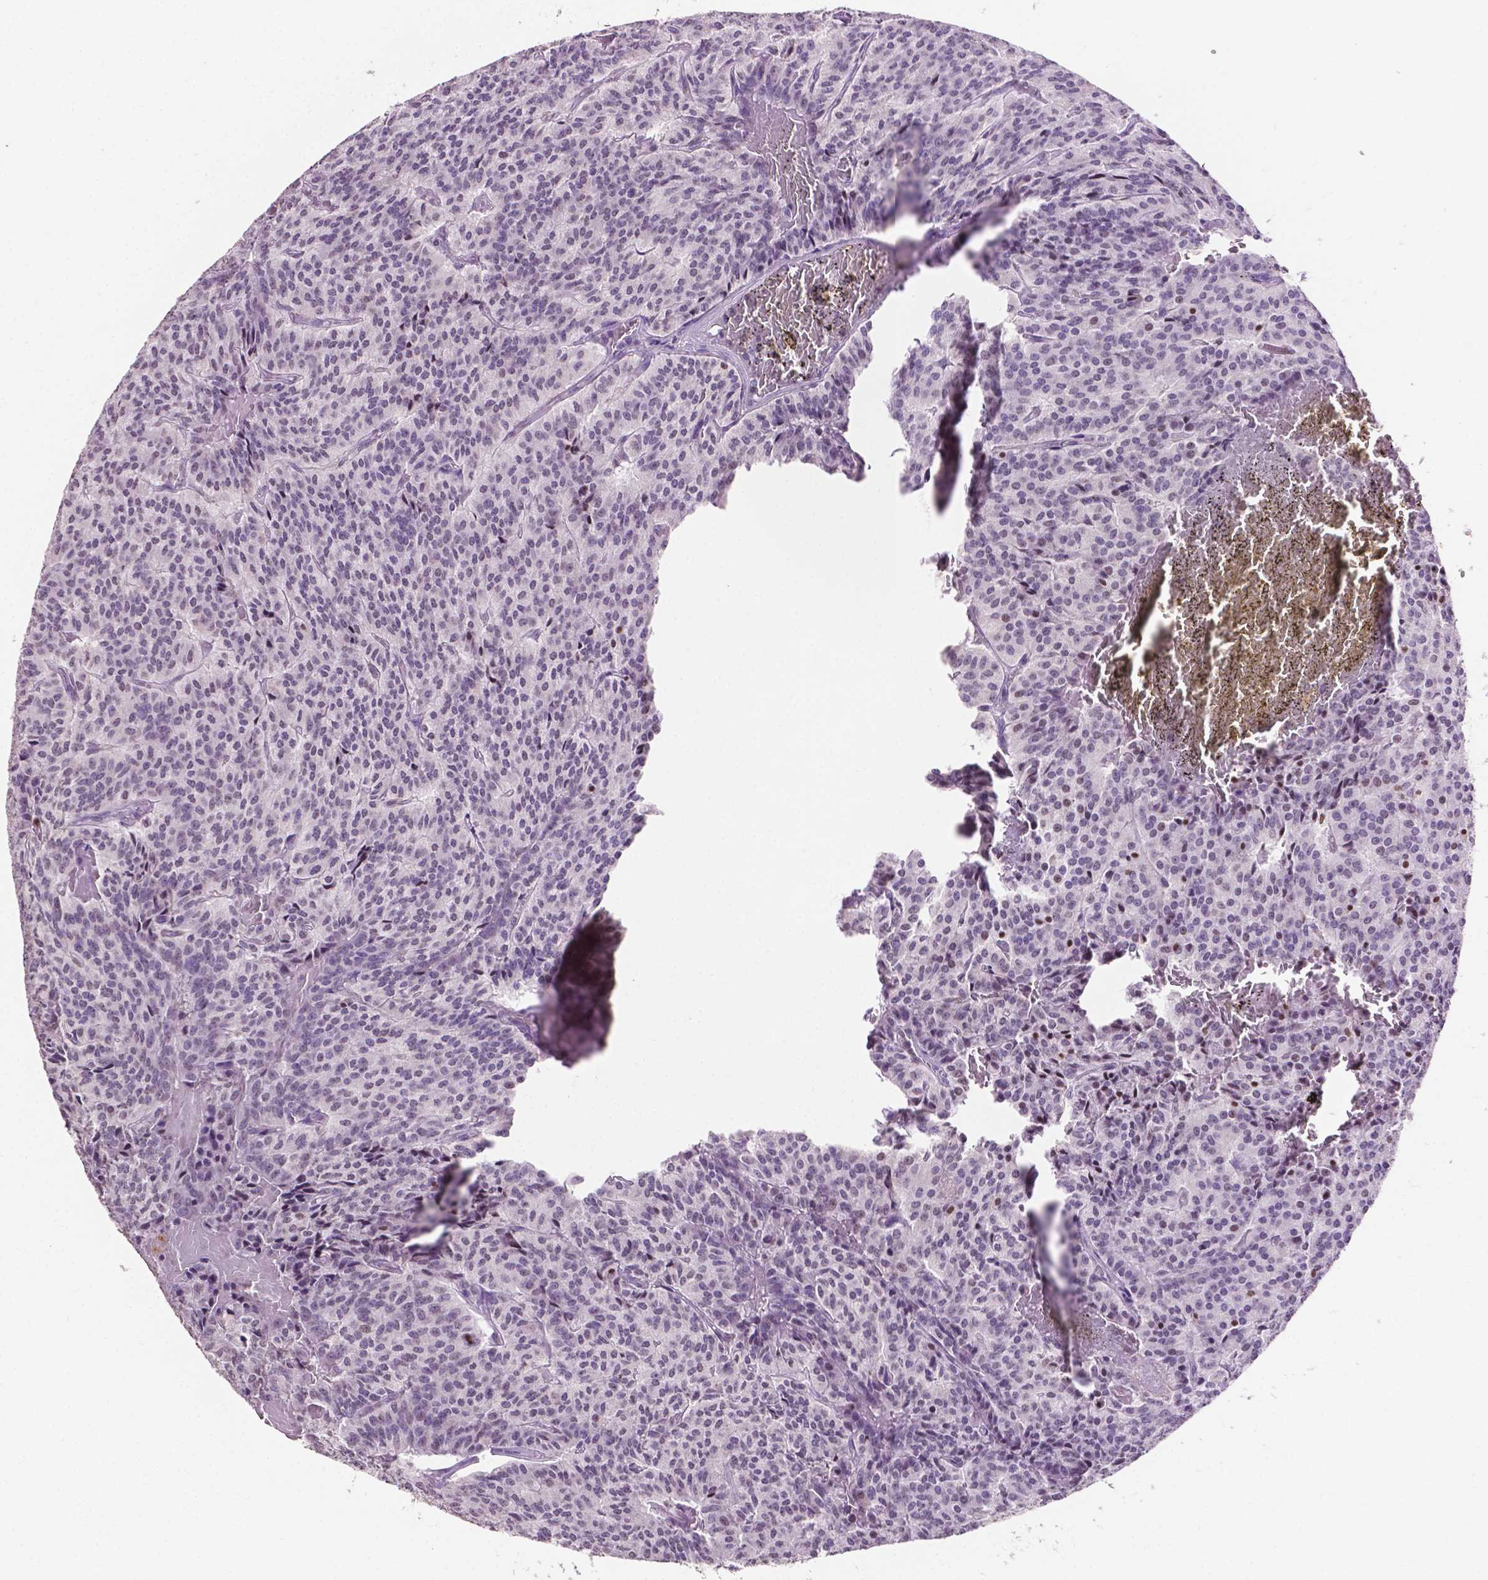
{"staining": {"intensity": "moderate", "quantity": "<25%", "location": "nuclear"}, "tissue": "carcinoid", "cell_type": "Tumor cells", "image_type": "cancer", "snomed": [{"axis": "morphology", "description": "Carcinoid, malignant, NOS"}, {"axis": "topography", "description": "Lung"}], "caption": "This histopathology image exhibits immunohistochemistry (IHC) staining of carcinoid, with low moderate nuclear positivity in about <25% of tumor cells.", "gene": "PTPN6", "patient": {"sex": "male", "age": 70}}